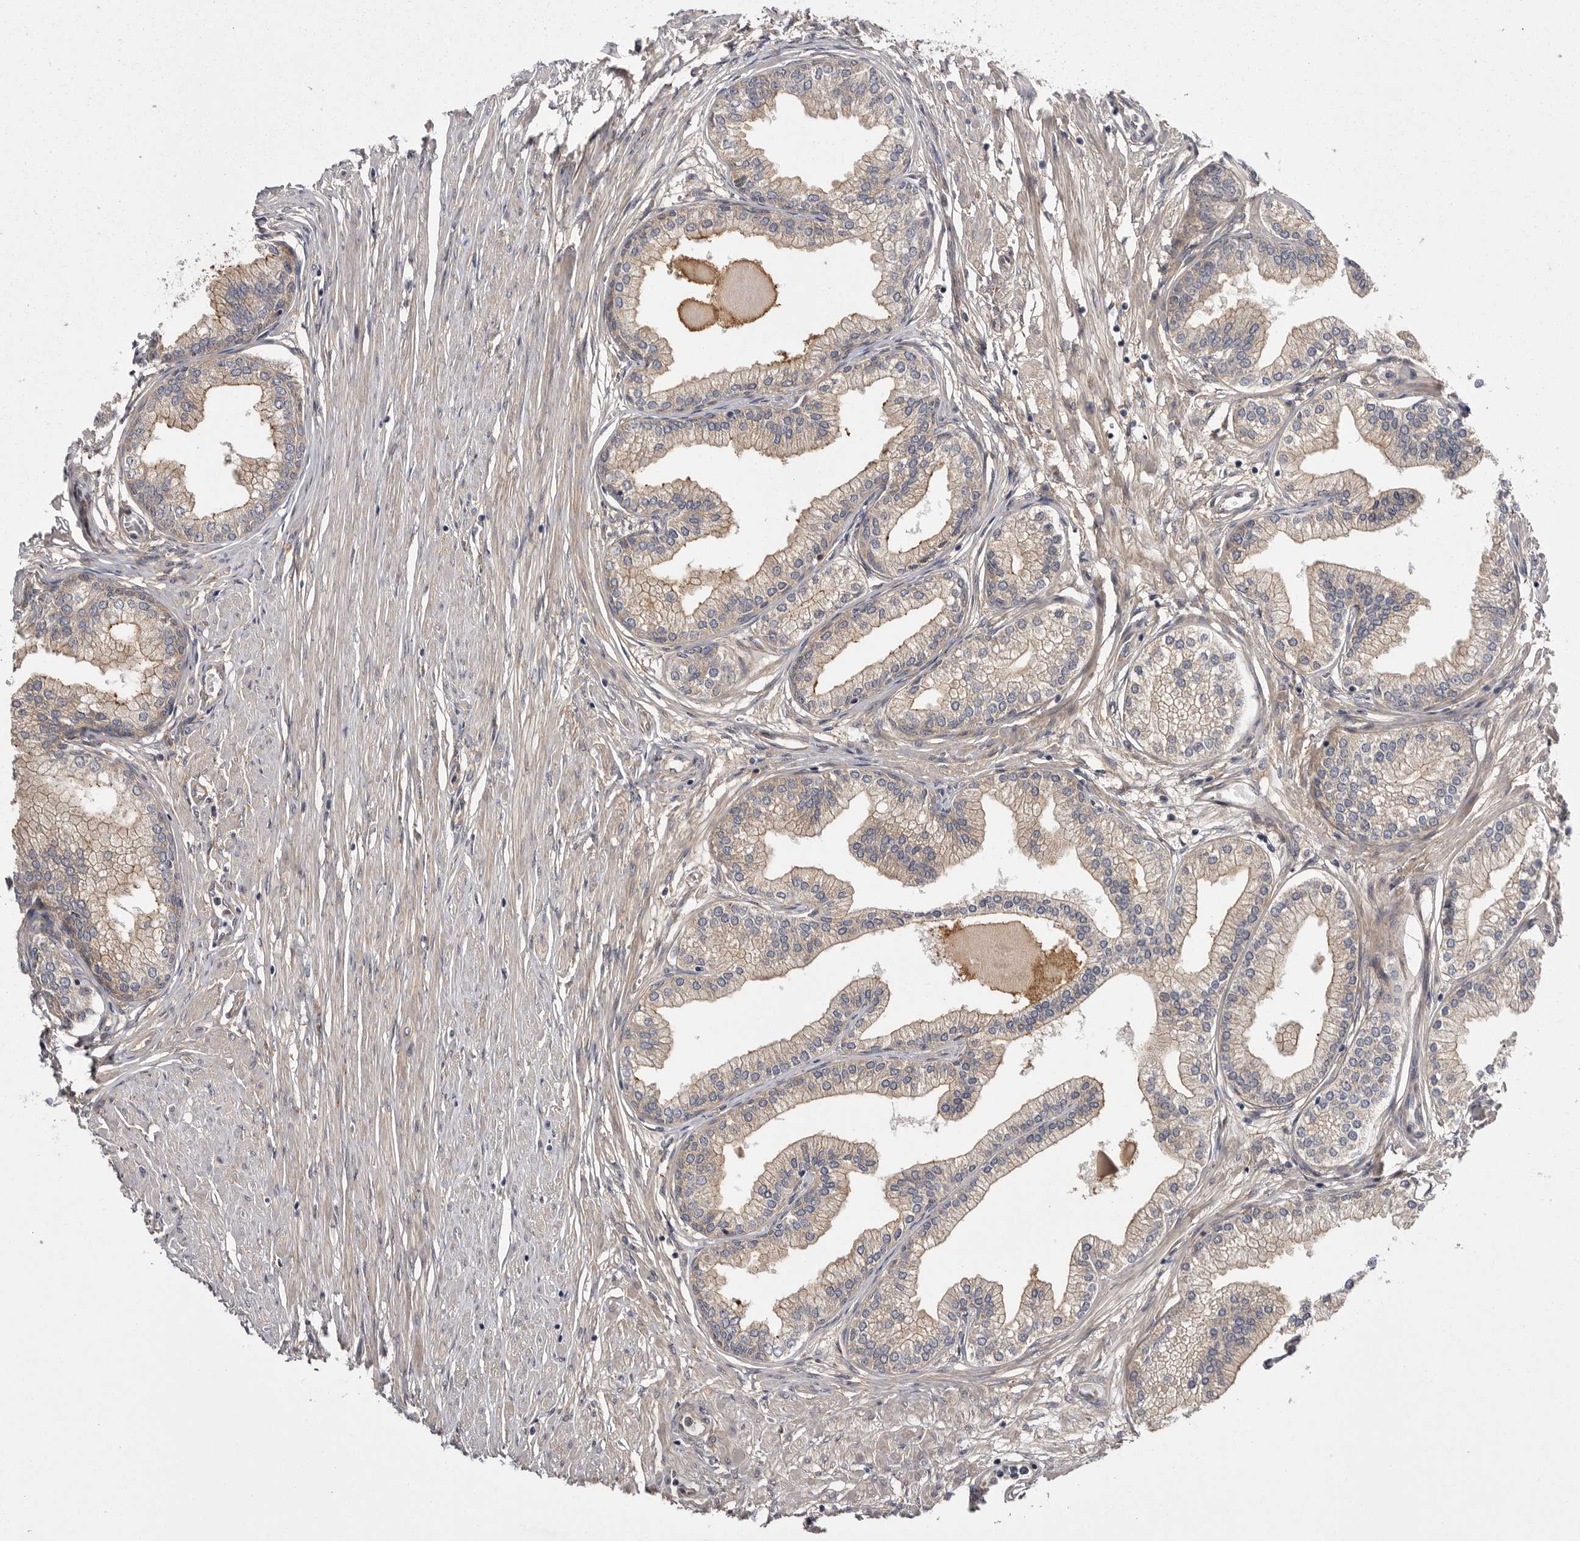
{"staining": {"intensity": "weak", "quantity": ">75%", "location": "cytoplasmic/membranous"}, "tissue": "prostate", "cell_type": "Glandular cells", "image_type": "normal", "snomed": [{"axis": "morphology", "description": "Normal tissue, NOS"}, {"axis": "morphology", "description": "Urothelial carcinoma, Low grade"}, {"axis": "topography", "description": "Urinary bladder"}, {"axis": "topography", "description": "Prostate"}], "caption": "Immunohistochemical staining of normal human prostate demonstrates weak cytoplasmic/membranous protein expression in approximately >75% of glandular cells.", "gene": "OSBPL9", "patient": {"sex": "male", "age": 60}}